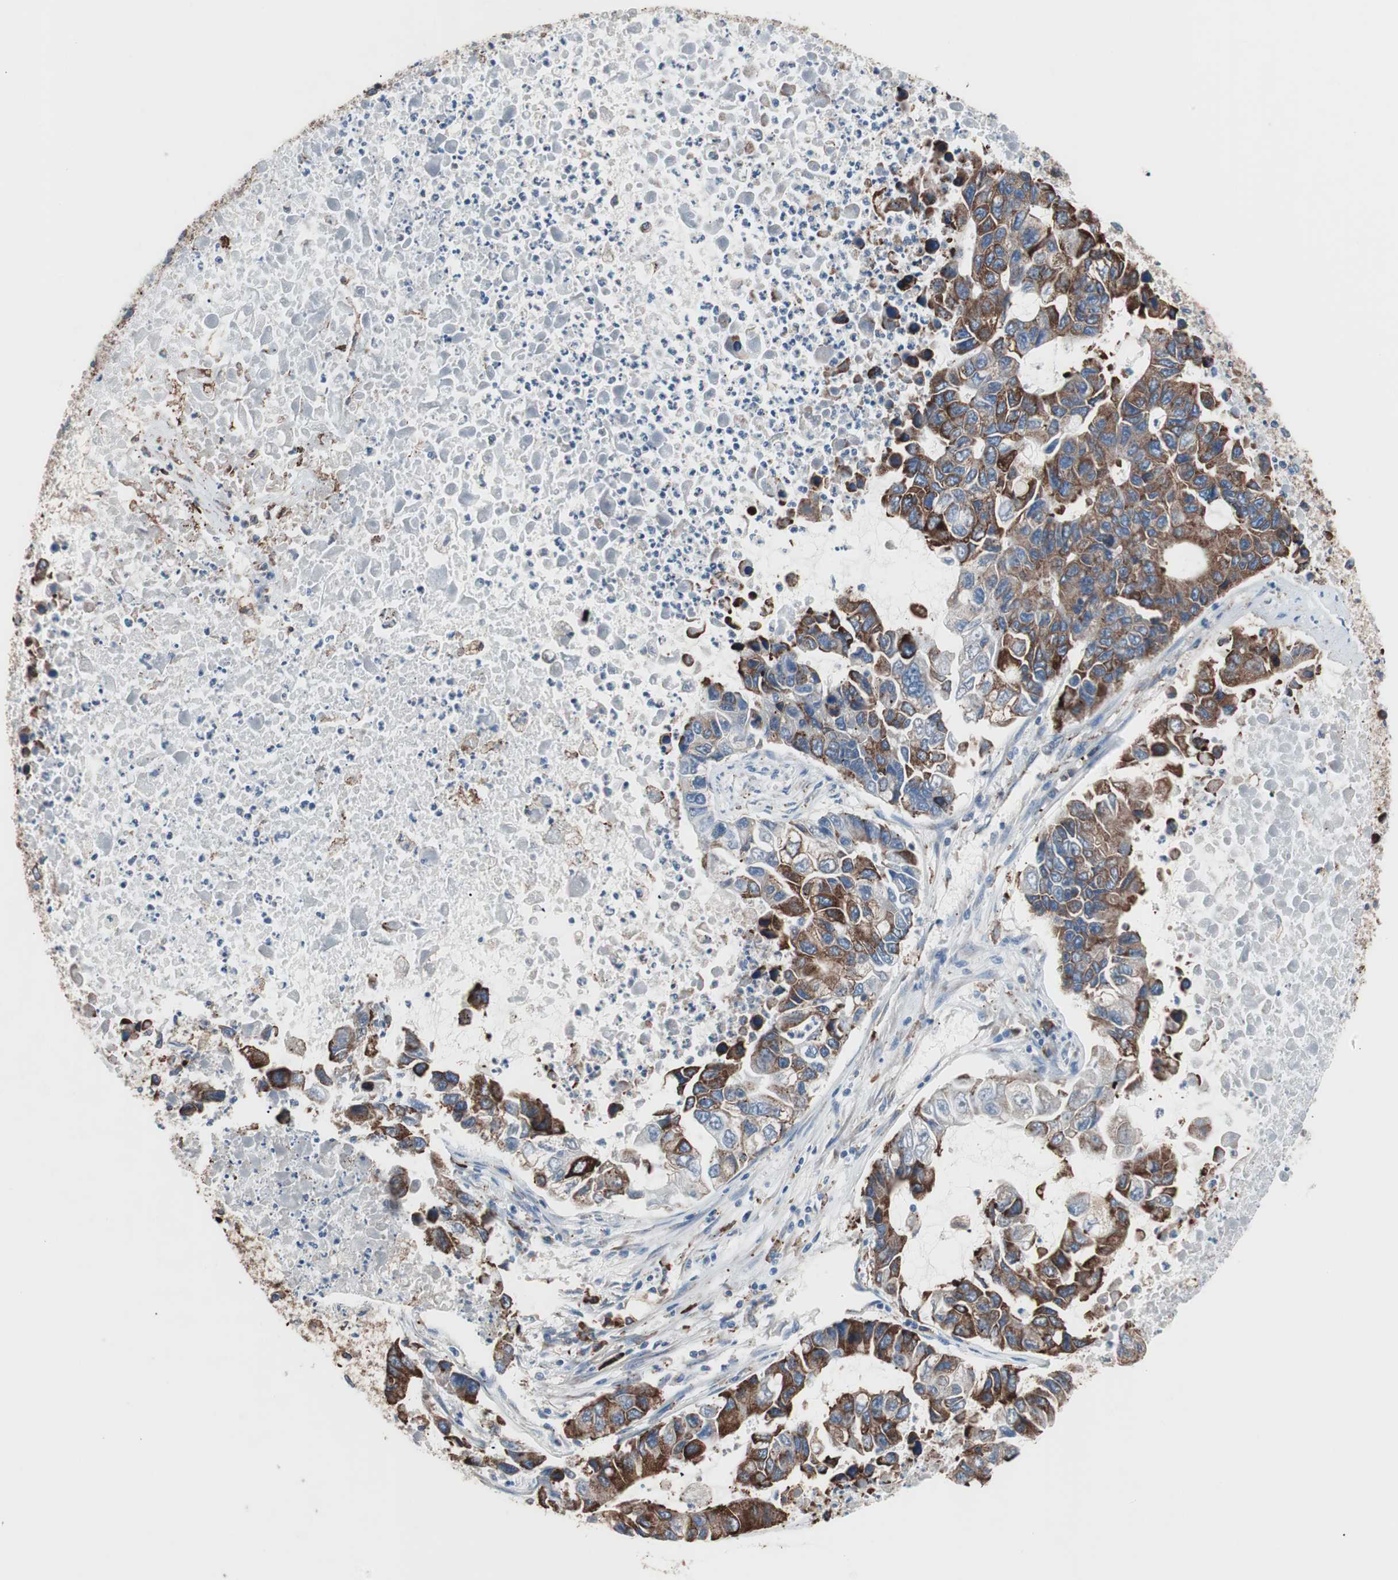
{"staining": {"intensity": "moderate", "quantity": "25%-75%", "location": "cytoplasmic/membranous"}, "tissue": "lung cancer", "cell_type": "Tumor cells", "image_type": "cancer", "snomed": [{"axis": "morphology", "description": "Adenocarcinoma, NOS"}, {"axis": "topography", "description": "Lung"}], "caption": "This is a photomicrograph of immunohistochemistry (IHC) staining of lung cancer (adenocarcinoma), which shows moderate staining in the cytoplasmic/membranous of tumor cells.", "gene": "SLC27A4", "patient": {"sex": "female", "age": 51}}